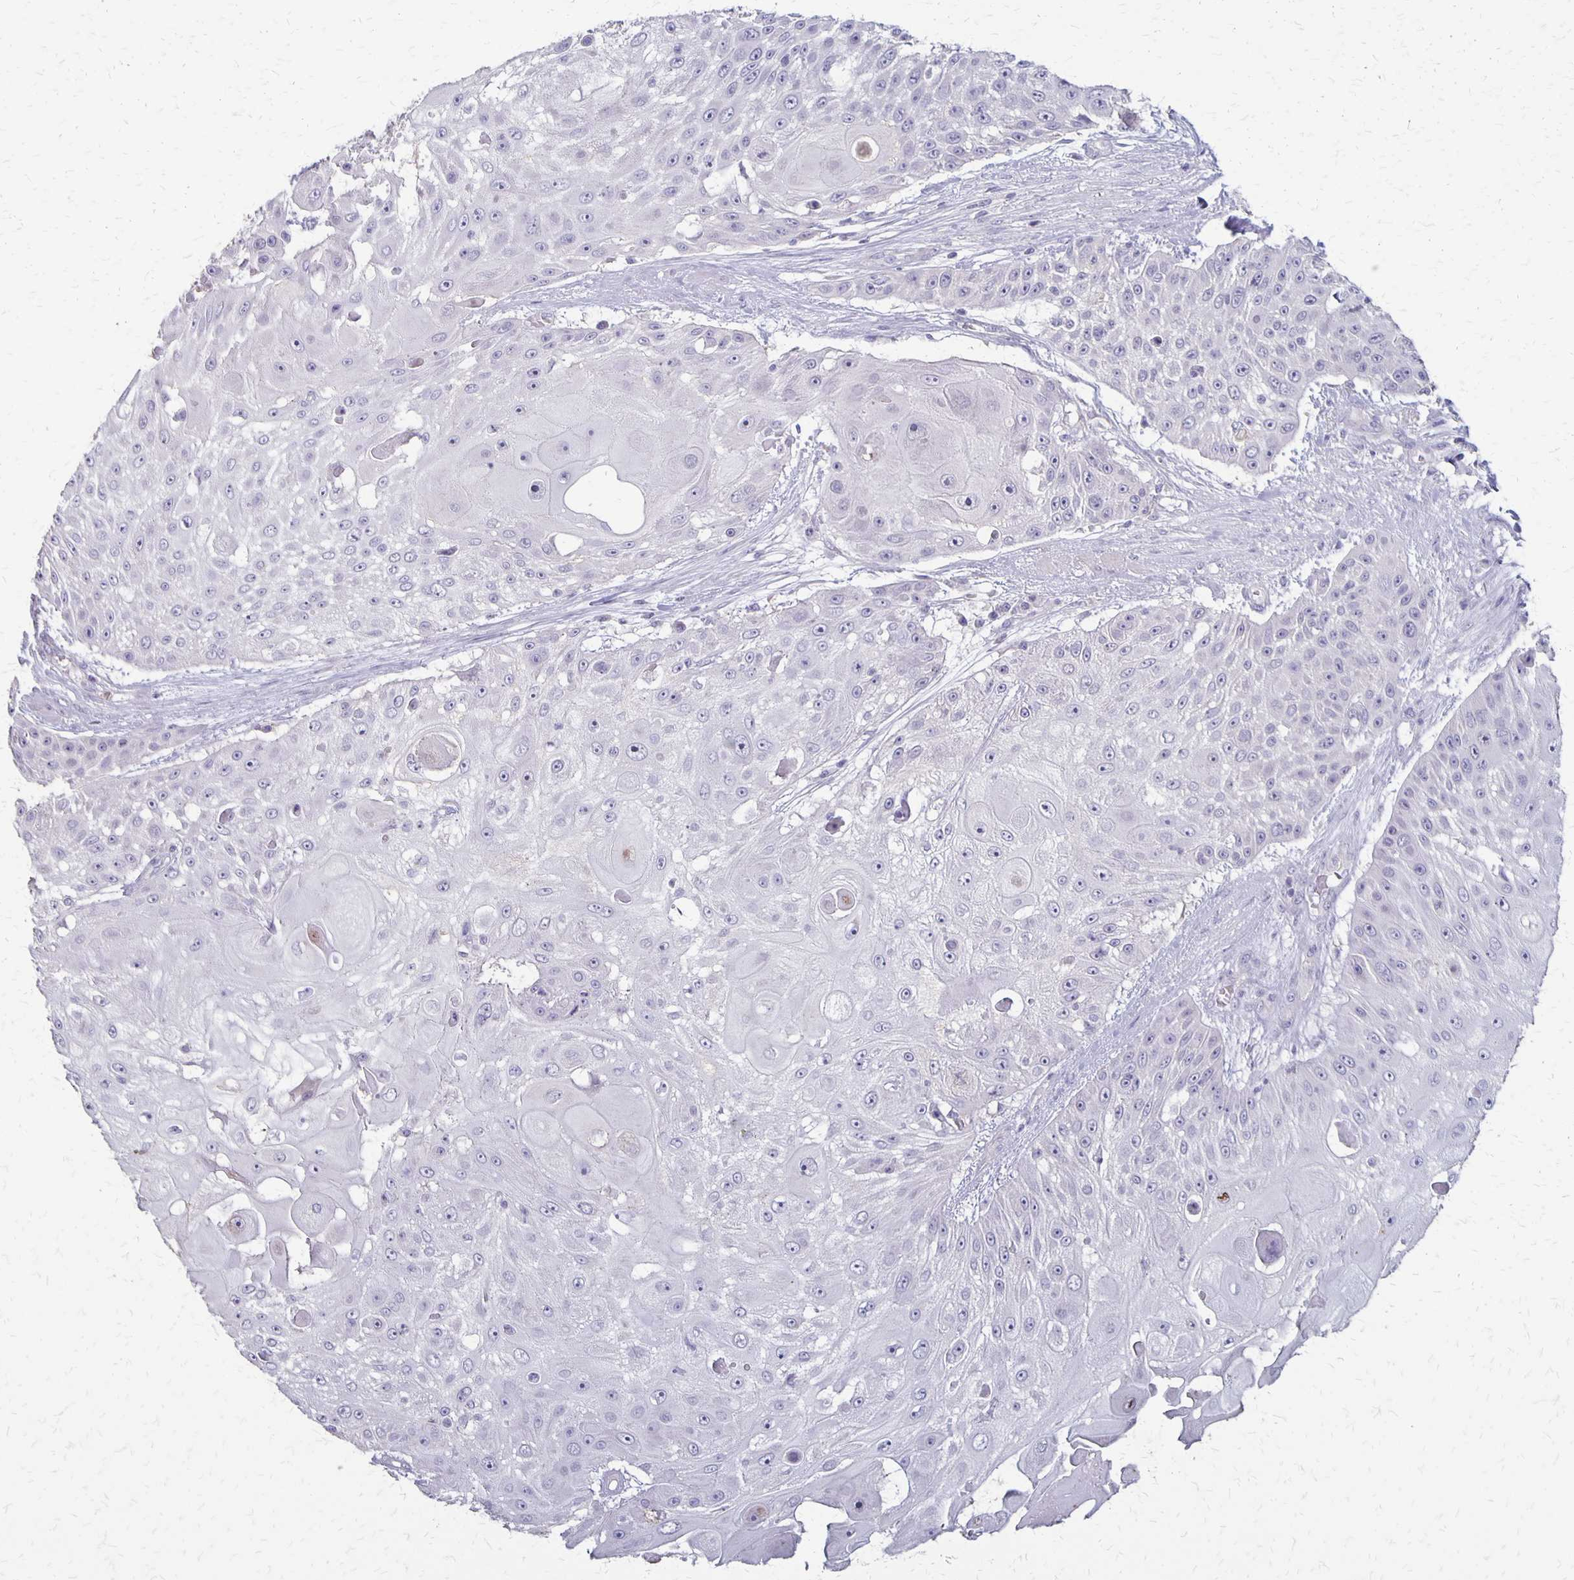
{"staining": {"intensity": "negative", "quantity": "none", "location": "none"}, "tissue": "skin cancer", "cell_type": "Tumor cells", "image_type": "cancer", "snomed": [{"axis": "morphology", "description": "Squamous cell carcinoma, NOS"}, {"axis": "topography", "description": "Skin"}], "caption": "A high-resolution micrograph shows immunohistochemistry staining of skin cancer (squamous cell carcinoma), which shows no significant staining in tumor cells. (Immunohistochemistry (ihc), brightfield microscopy, high magnification).", "gene": "SEPTIN5", "patient": {"sex": "female", "age": 86}}